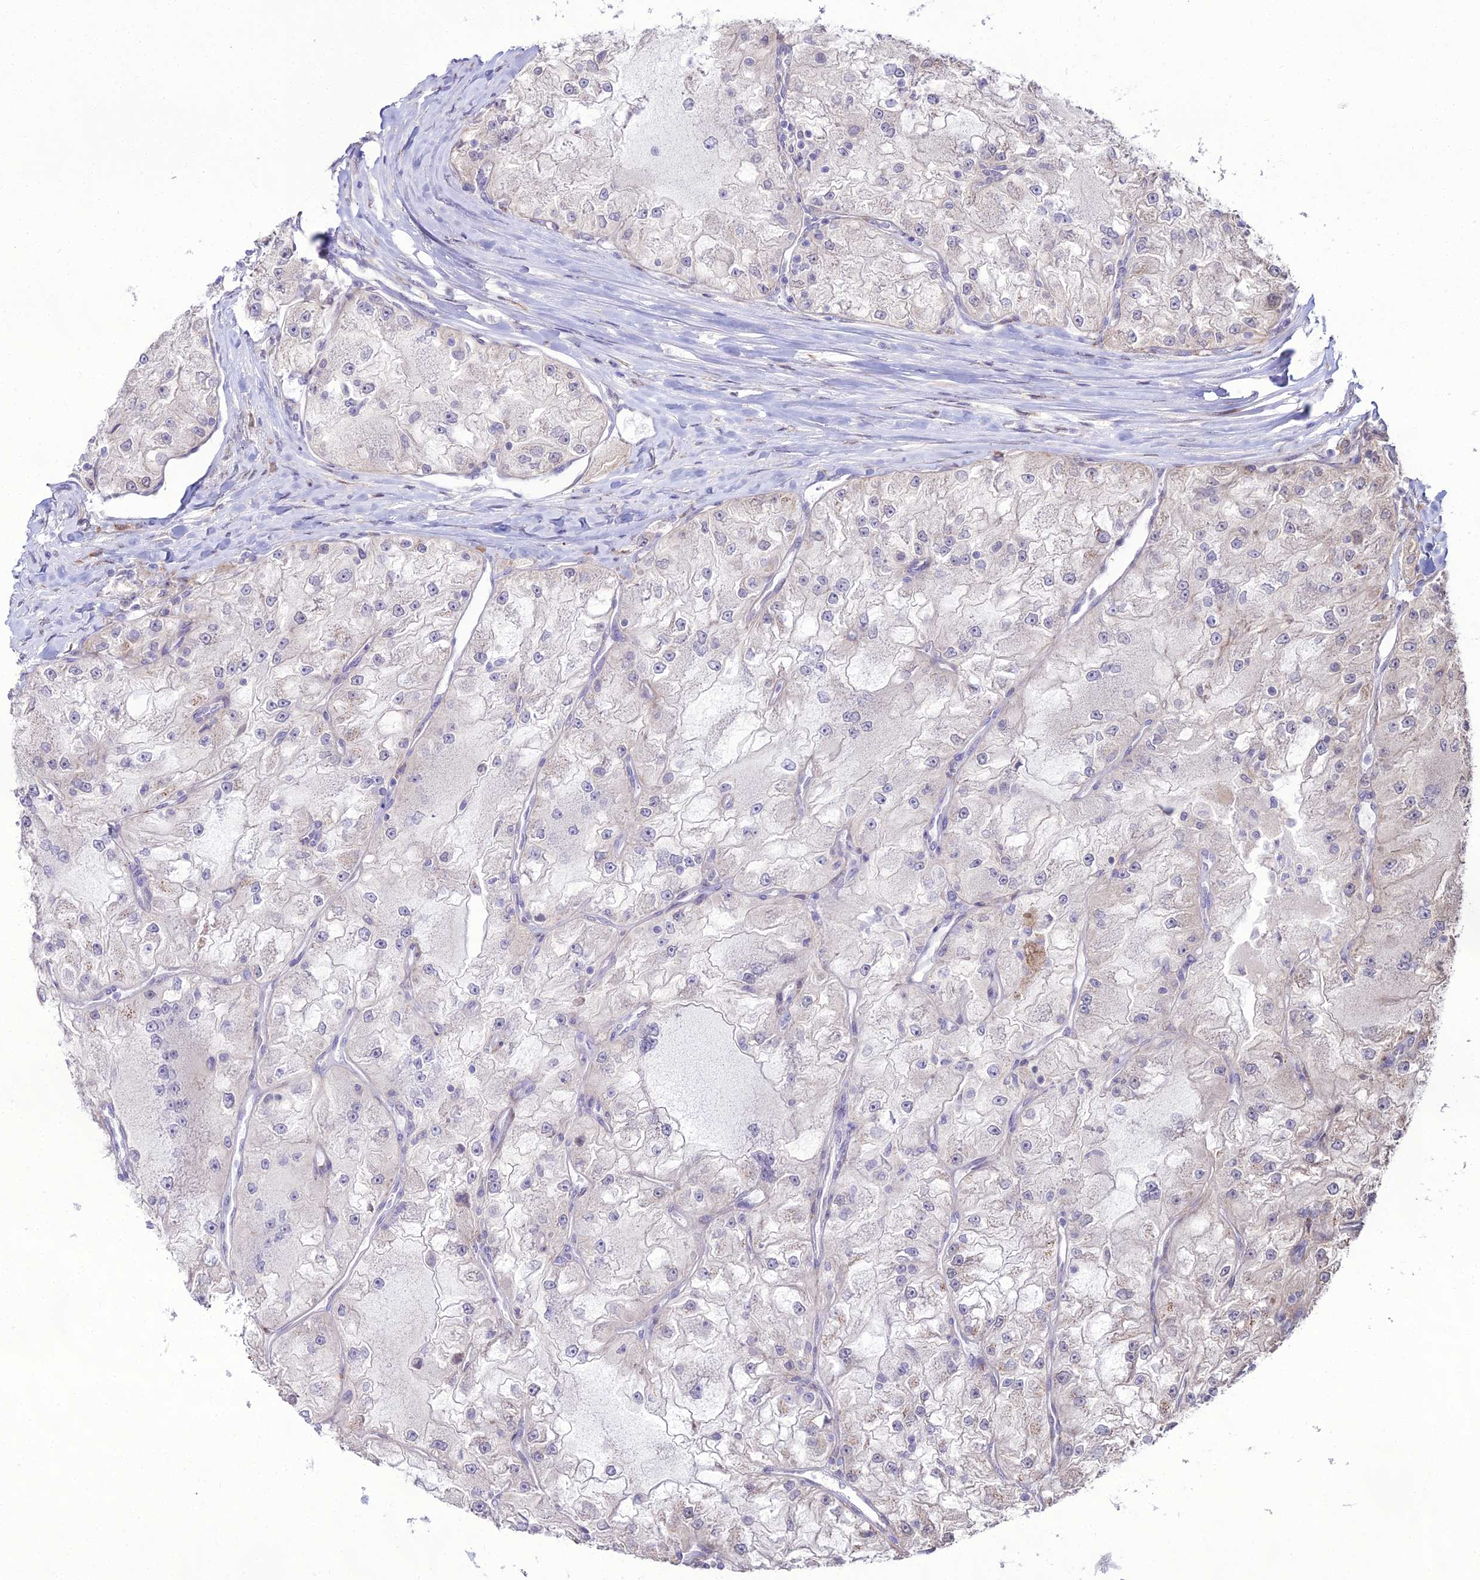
{"staining": {"intensity": "negative", "quantity": "none", "location": "none"}, "tissue": "renal cancer", "cell_type": "Tumor cells", "image_type": "cancer", "snomed": [{"axis": "morphology", "description": "Adenocarcinoma, NOS"}, {"axis": "topography", "description": "Kidney"}], "caption": "A high-resolution image shows immunohistochemistry (IHC) staining of renal adenocarcinoma, which exhibits no significant staining in tumor cells.", "gene": "TROAP", "patient": {"sex": "female", "age": 72}}